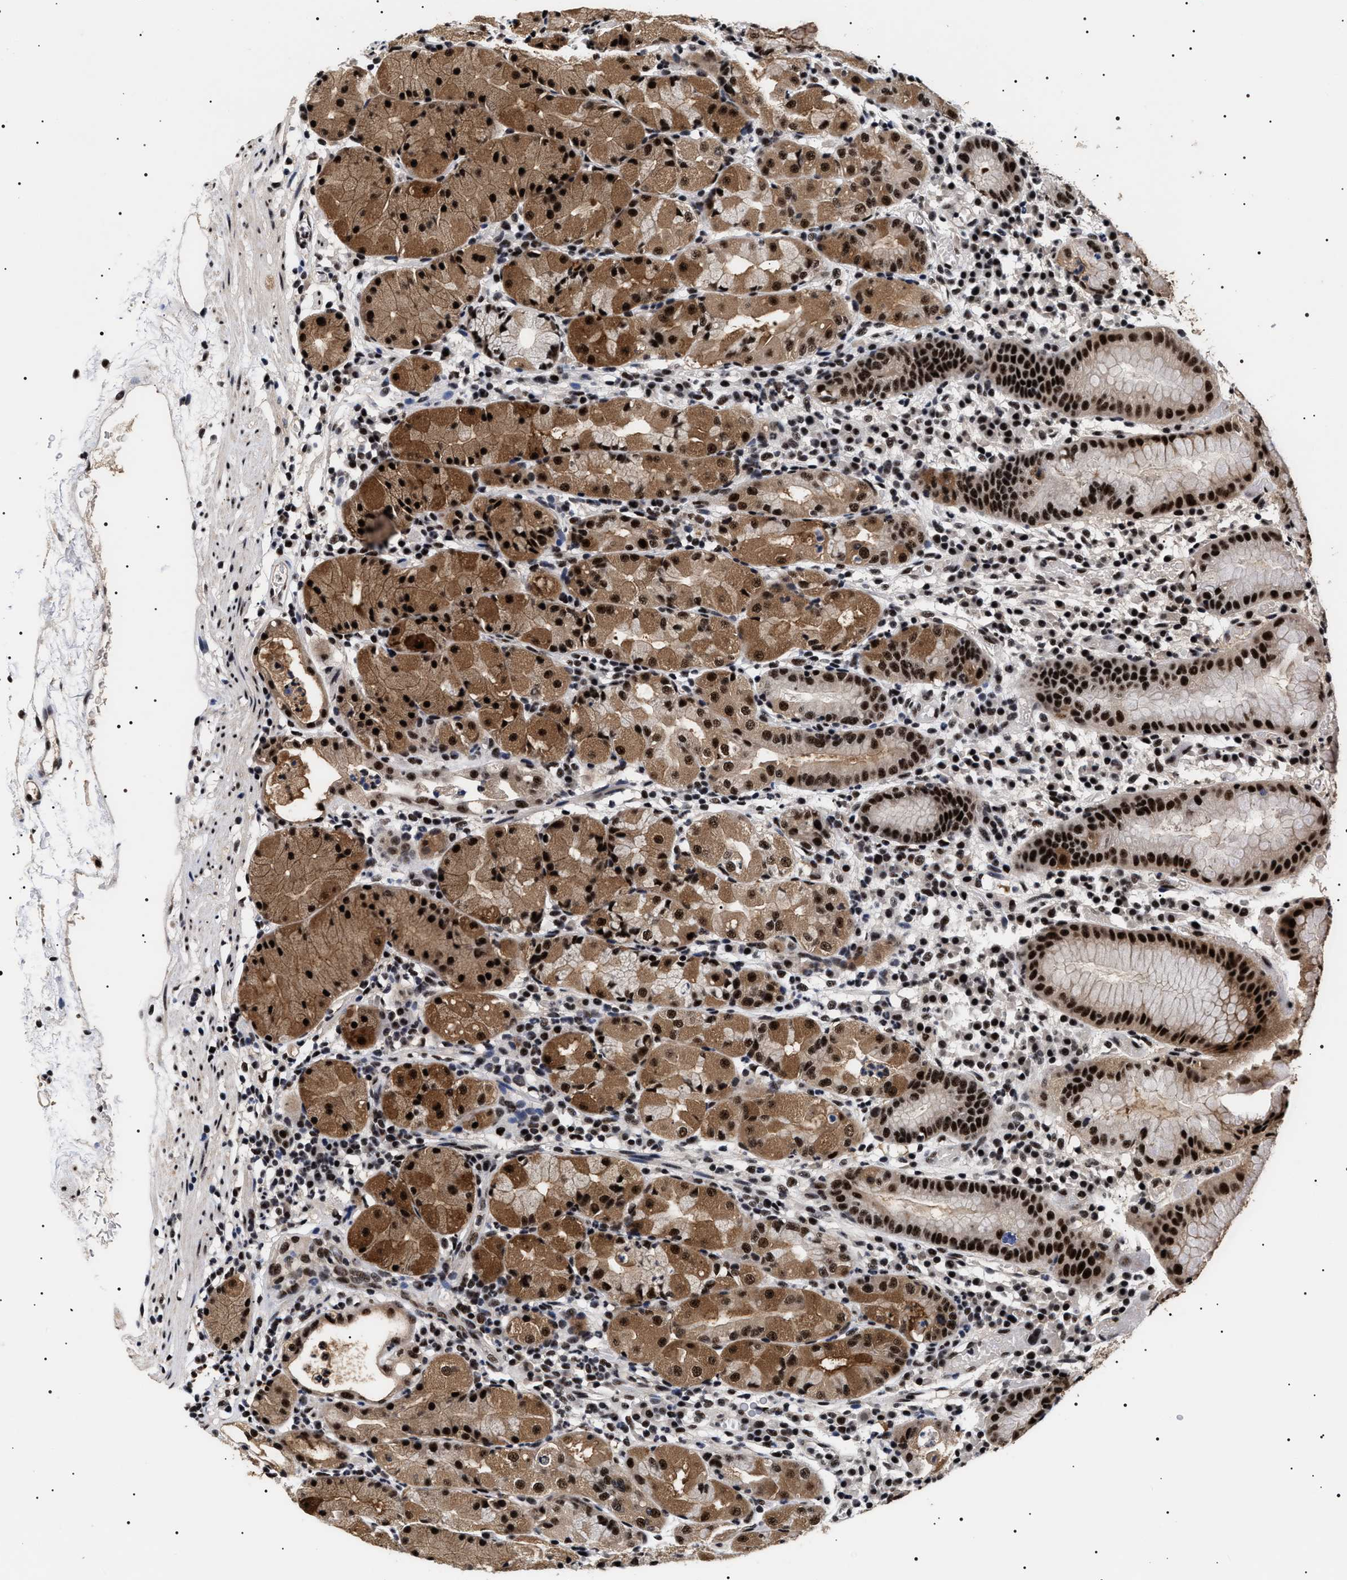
{"staining": {"intensity": "strong", "quantity": "25%-75%", "location": "cytoplasmic/membranous,nuclear"}, "tissue": "stomach", "cell_type": "Glandular cells", "image_type": "normal", "snomed": [{"axis": "morphology", "description": "Normal tissue, NOS"}, {"axis": "topography", "description": "Stomach"}, {"axis": "topography", "description": "Stomach, lower"}], "caption": "Brown immunohistochemical staining in unremarkable human stomach shows strong cytoplasmic/membranous,nuclear expression in approximately 25%-75% of glandular cells. The protein is shown in brown color, while the nuclei are stained blue.", "gene": "CAAP1", "patient": {"sex": "female", "age": 75}}